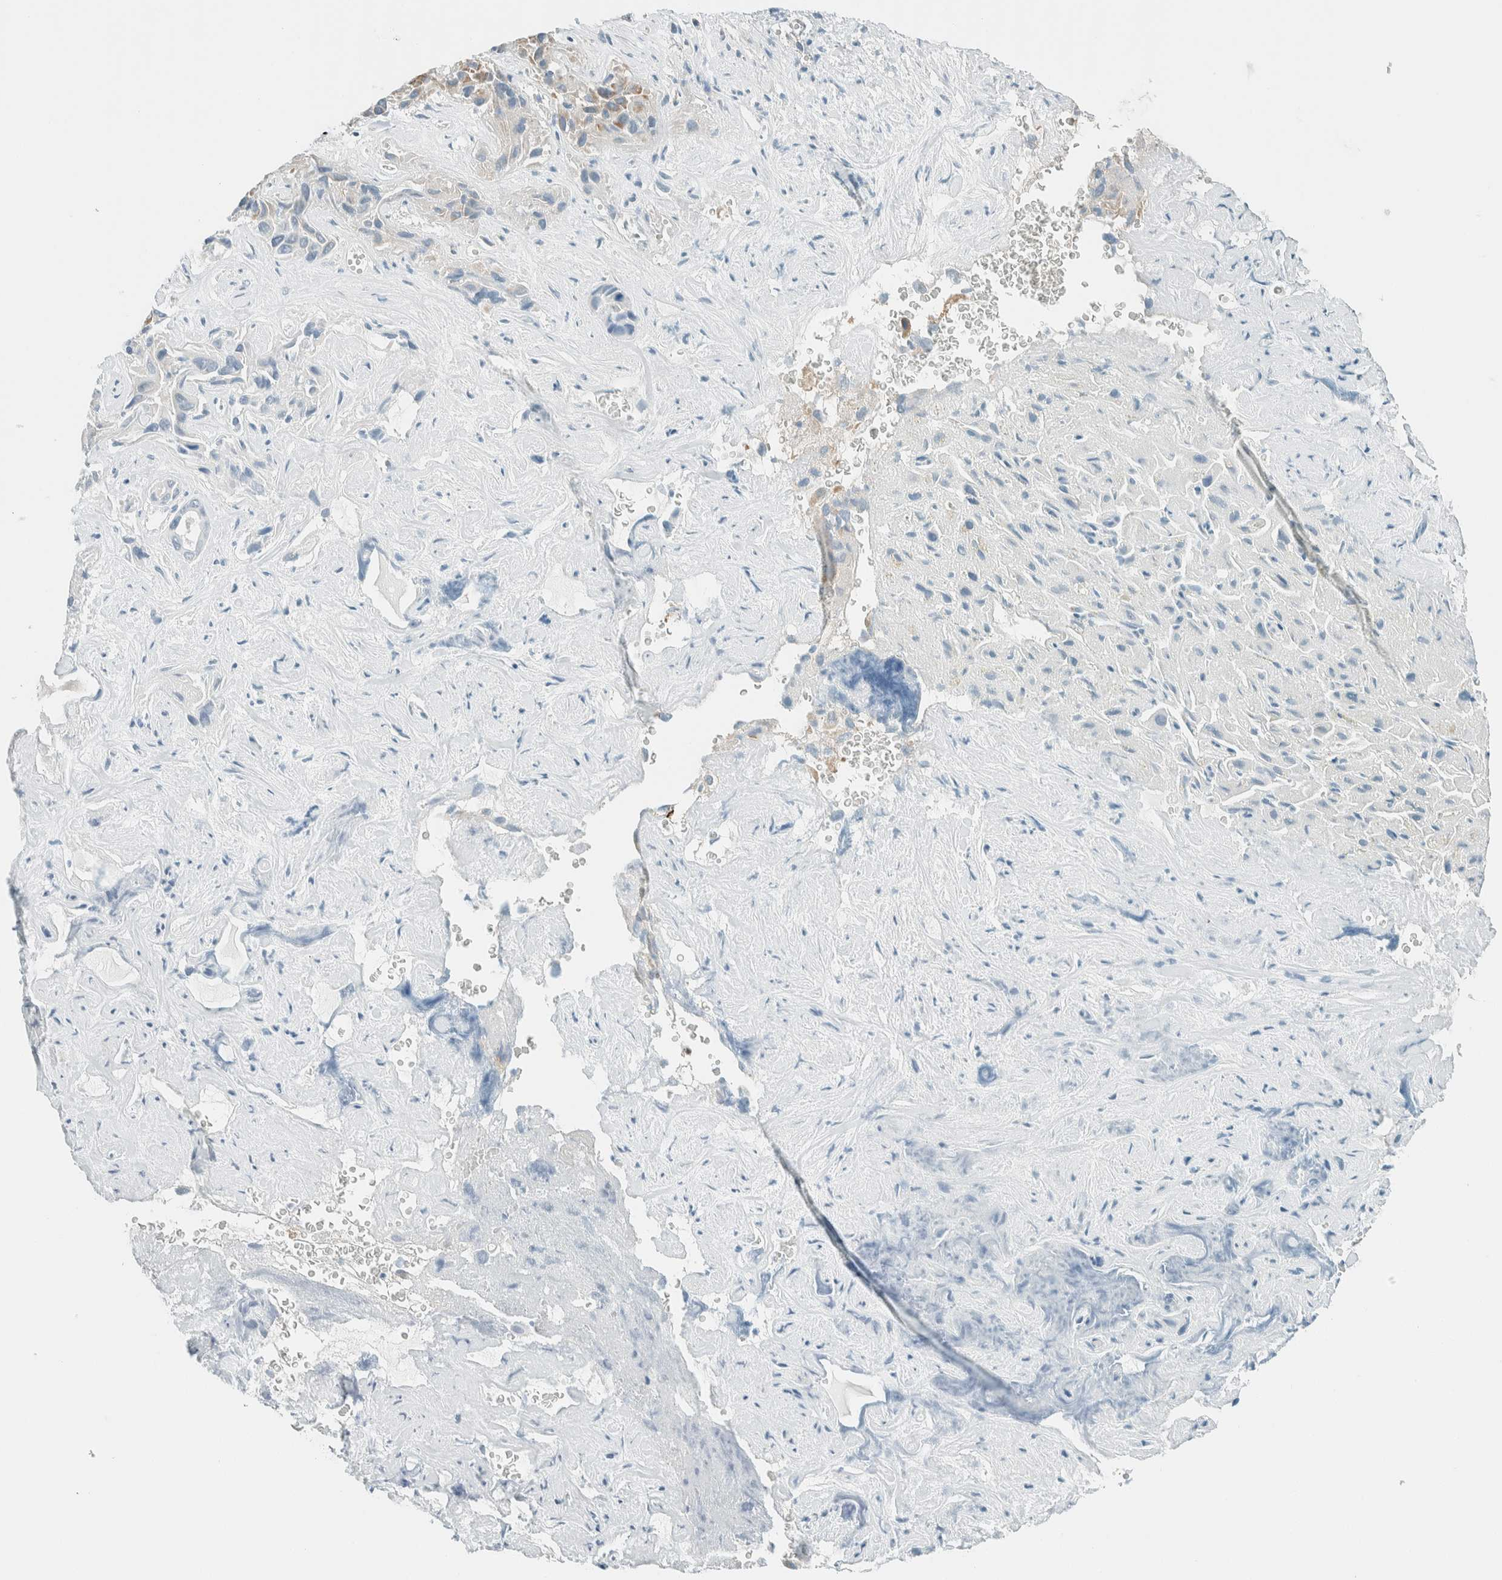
{"staining": {"intensity": "weak", "quantity": ">75%", "location": "cytoplasmic/membranous"}, "tissue": "liver cancer", "cell_type": "Tumor cells", "image_type": "cancer", "snomed": [{"axis": "morphology", "description": "Cholangiocarcinoma"}, {"axis": "topography", "description": "Liver"}], "caption": "High-magnification brightfield microscopy of cholangiocarcinoma (liver) stained with DAB (brown) and counterstained with hematoxylin (blue). tumor cells exhibit weak cytoplasmic/membranous positivity is present in approximately>75% of cells.", "gene": "ALDH7A1", "patient": {"sex": "female", "age": 52}}